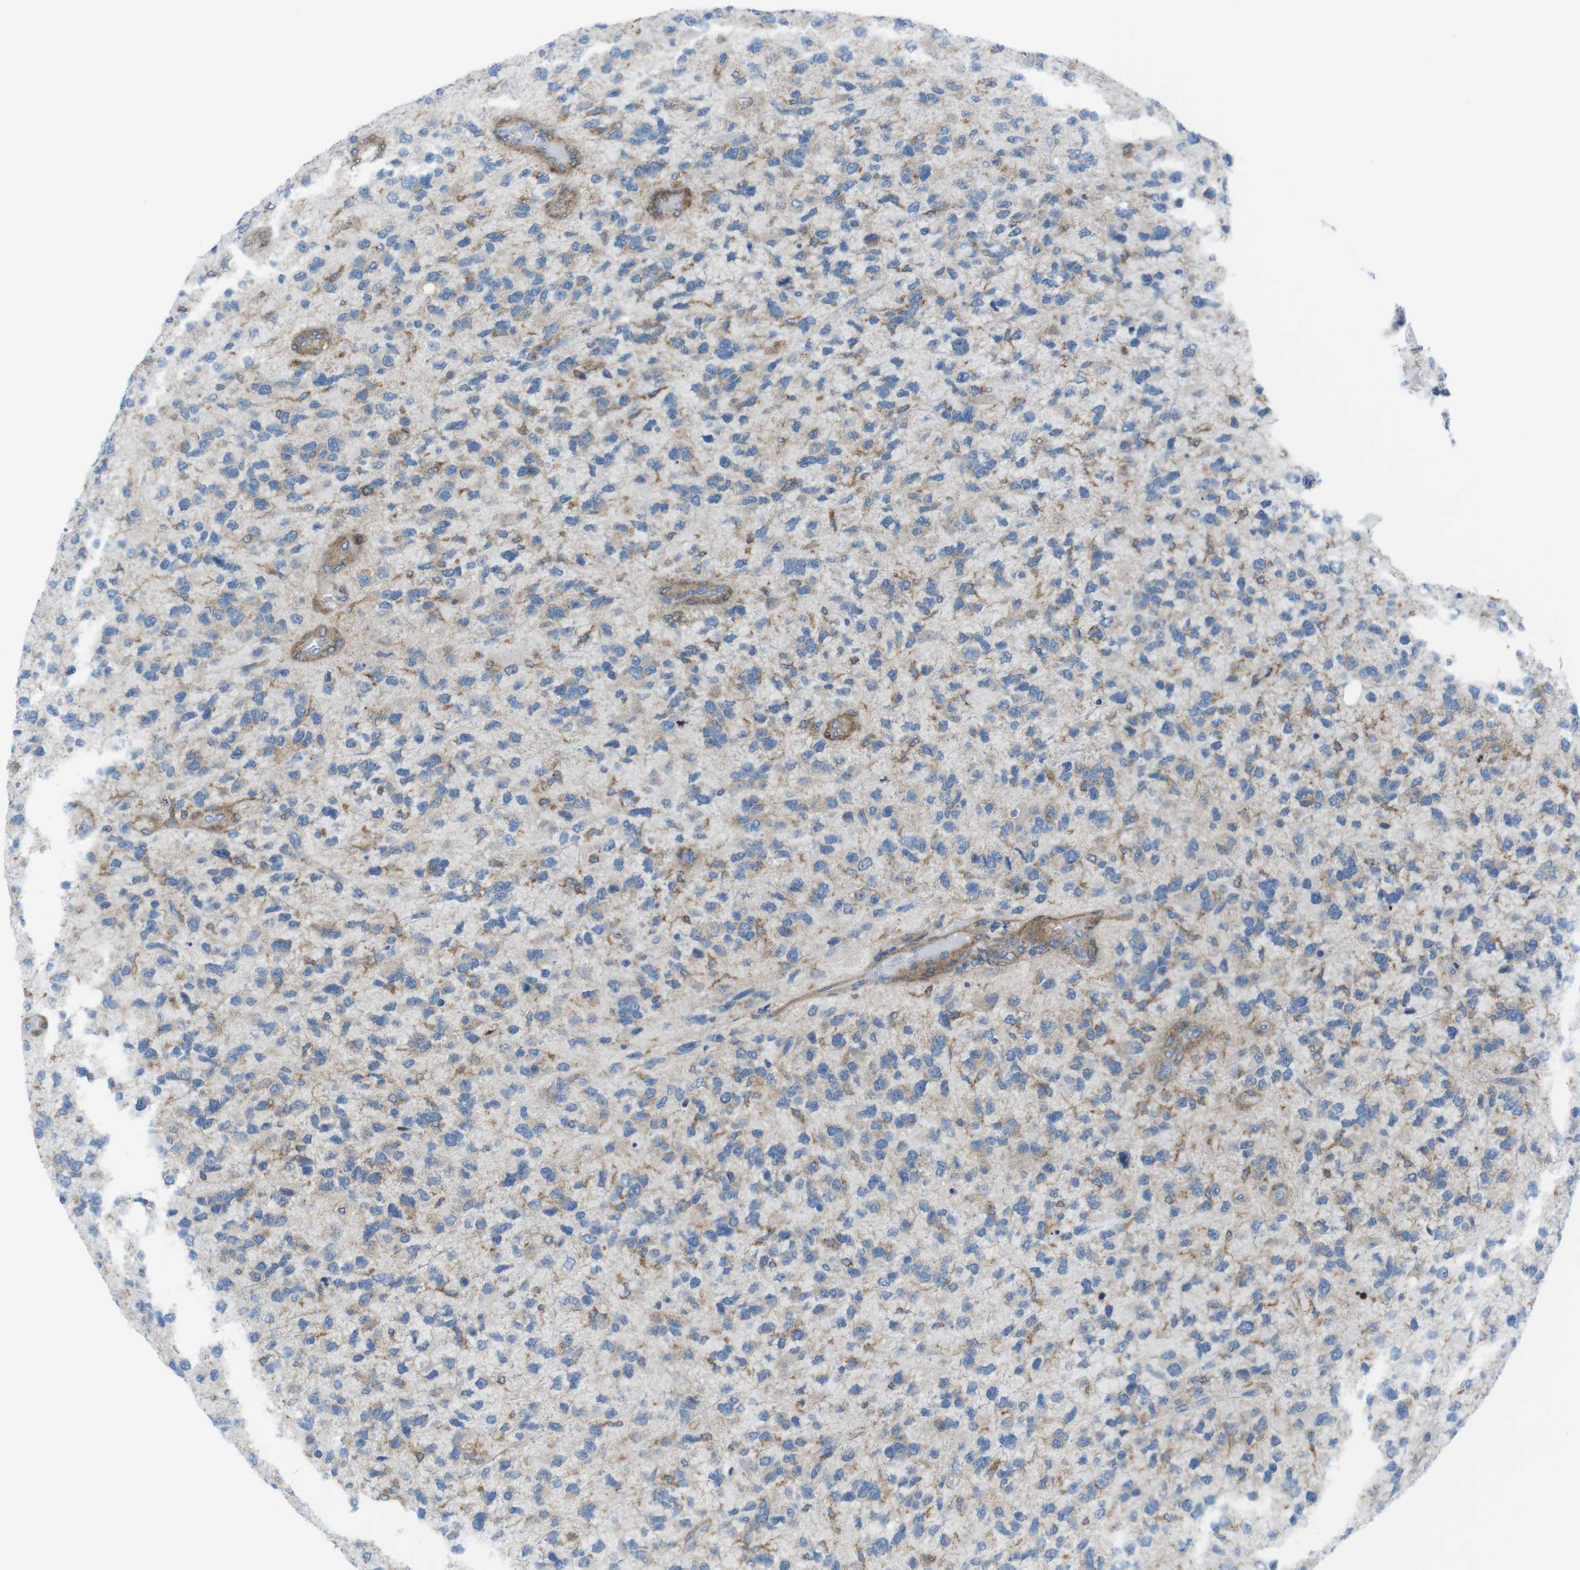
{"staining": {"intensity": "moderate", "quantity": "<25%", "location": "cytoplasmic/membranous"}, "tissue": "glioma", "cell_type": "Tumor cells", "image_type": "cancer", "snomed": [{"axis": "morphology", "description": "Glioma, malignant, High grade"}, {"axis": "topography", "description": "Brain"}], "caption": "Malignant glioma (high-grade) stained with a protein marker displays moderate staining in tumor cells.", "gene": "DIAPH2", "patient": {"sex": "female", "age": 58}}